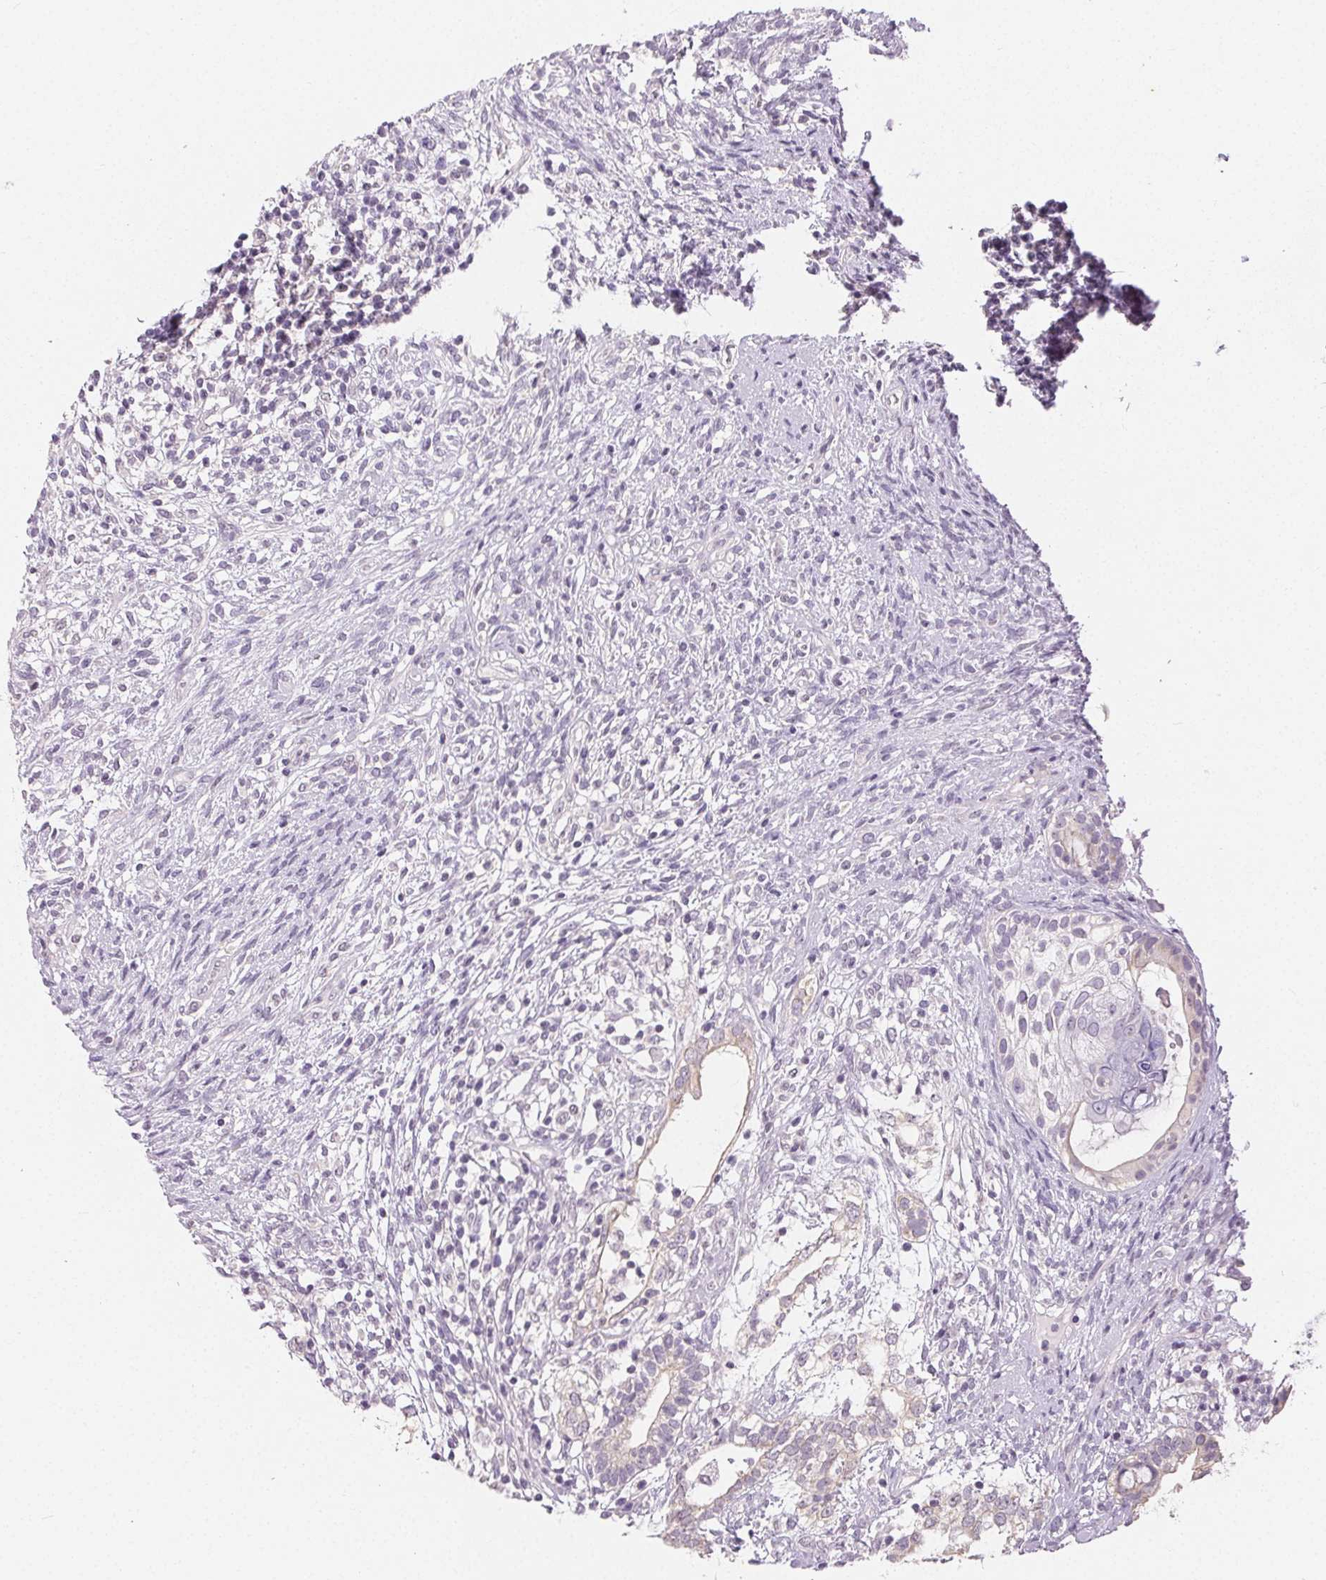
{"staining": {"intensity": "weak", "quantity": "25%-75%", "location": "cytoplasmic/membranous"}, "tissue": "testis cancer", "cell_type": "Tumor cells", "image_type": "cancer", "snomed": [{"axis": "morphology", "description": "Seminoma, NOS"}, {"axis": "morphology", "description": "Carcinoma, Embryonal, NOS"}, {"axis": "topography", "description": "Testis"}], "caption": "Human embryonal carcinoma (testis) stained with a protein marker exhibits weak staining in tumor cells.", "gene": "SFTPD", "patient": {"sex": "male", "age": 41}}